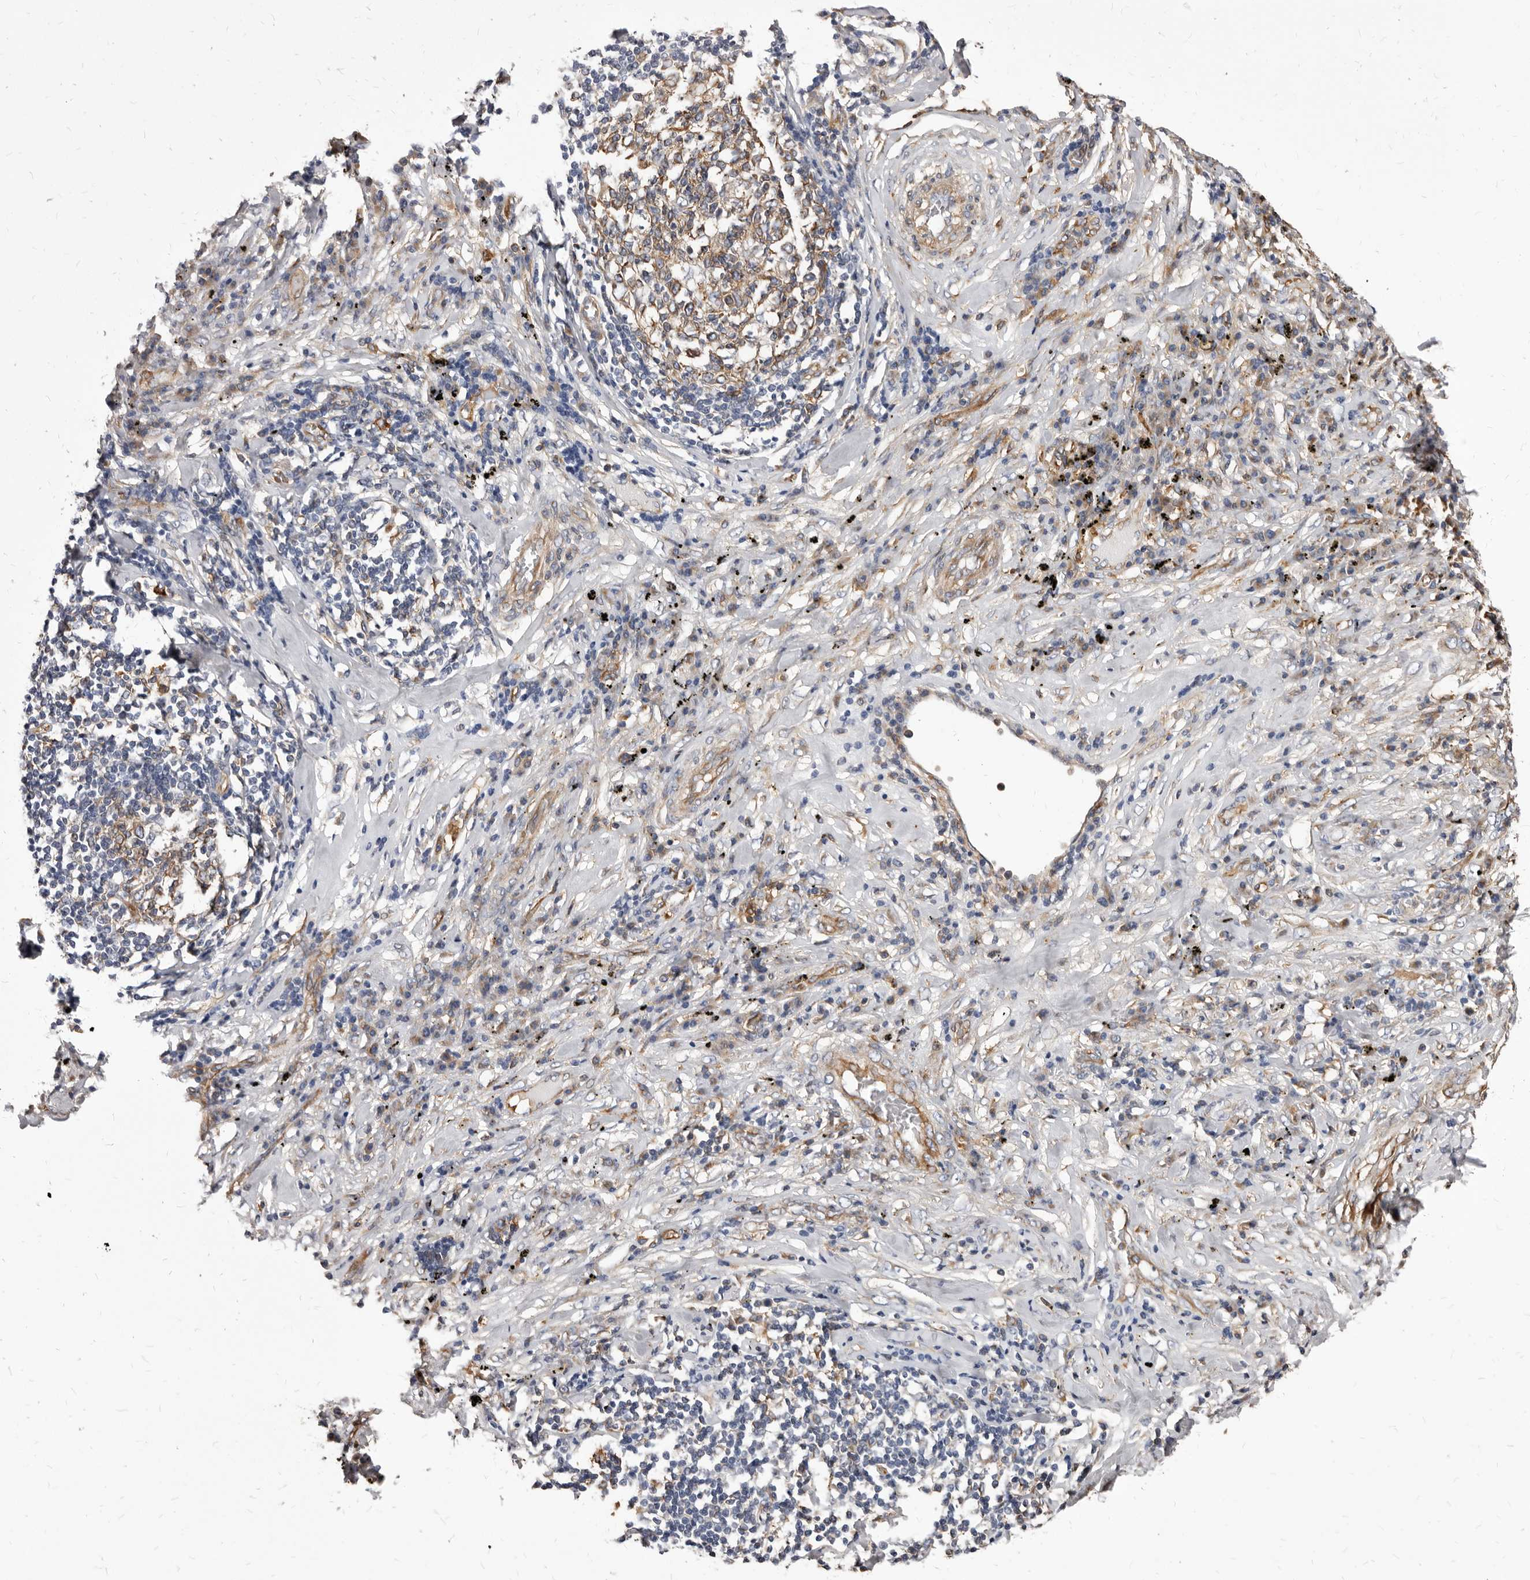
{"staining": {"intensity": "weak", "quantity": ">75%", "location": "cytoplasmic/membranous"}, "tissue": "lung cancer", "cell_type": "Tumor cells", "image_type": "cancer", "snomed": [{"axis": "morphology", "description": "Squamous cell carcinoma, NOS"}, {"axis": "topography", "description": "Lung"}], "caption": "This is an image of immunohistochemistry staining of lung cancer, which shows weak expression in the cytoplasmic/membranous of tumor cells.", "gene": "NIBAN1", "patient": {"sex": "female", "age": 63}}